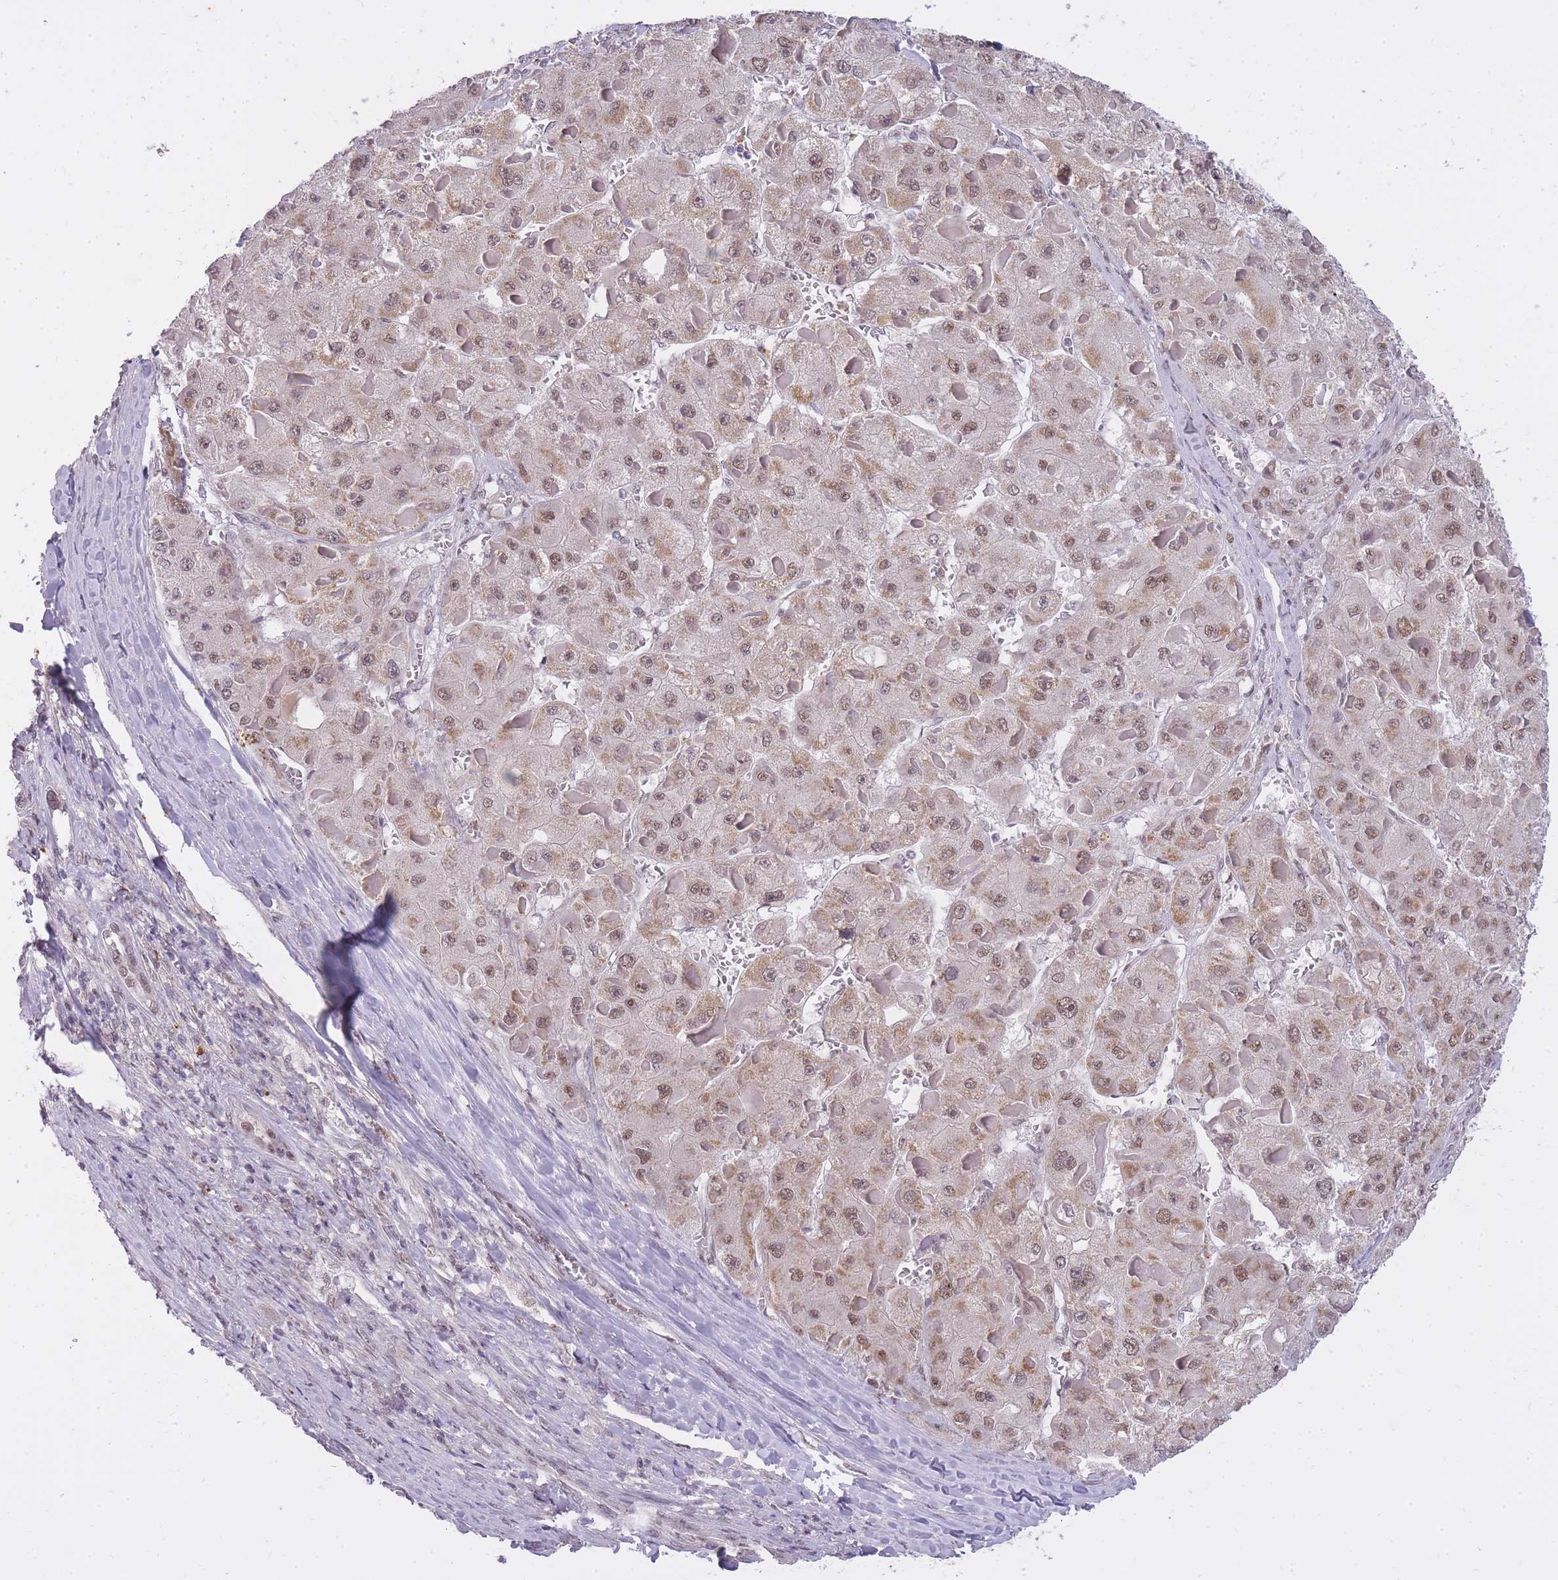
{"staining": {"intensity": "moderate", "quantity": ">75%", "location": "nuclear"}, "tissue": "liver cancer", "cell_type": "Tumor cells", "image_type": "cancer", "snomed": [{"axis": "morphology", "description": "Carcinoma, Hepatocellular, NOS"}, {"axis": "topography", "description": "Liver"}], "caption": "Immunohistochemistry micrograph of neoplastic tissue: human liver hepatocellular carcinoma stained using immunohistochemistry (IHC) displays medium levels of moderate protein expression localized specifically in the nuclear of tumor cells, appearing as a nuclear brown color.", "gene": "TIGD1", "patient": {"sex": "female", "age": 73}}